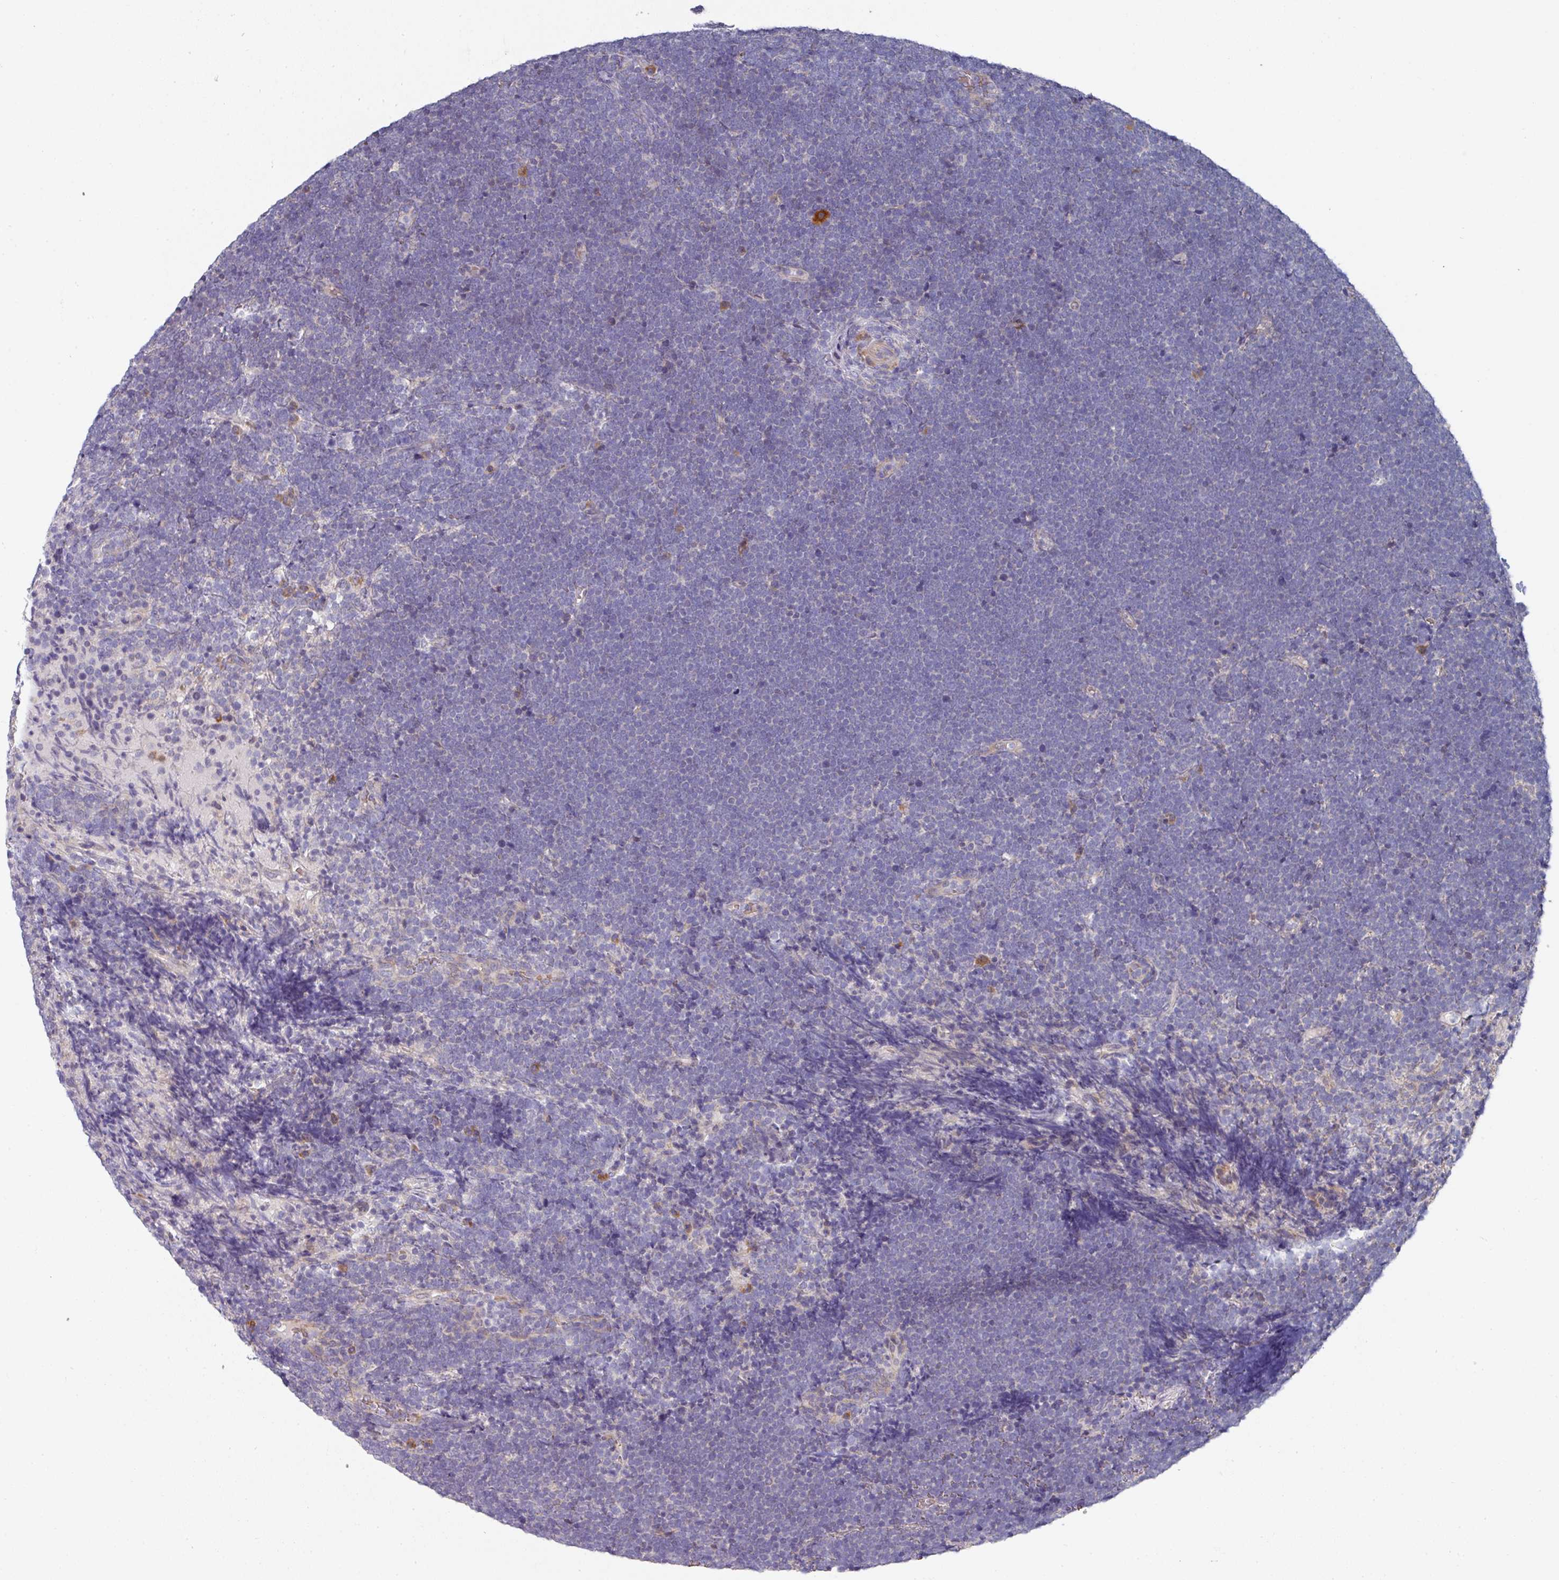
{"staining": {"intensity": "negative", "quantity": "none", "location": "none"}, "tissue": "lymphoma", "cell_type": "Tumor cells", "image_type": "cancer", "snomed": [{"axis": "morphology", "description": "Malignant lymphoma, non-Hodgkin's type, High grade"}, {"axis": "topography", "description": "Lymph node"}], "caption": "The histopathology image displays no significant positivity in tumor cells of lymphoma. (DAB IHC with hematoxylin counter stain).", "gene": "PYROXD2", "patient": {"sex": "male", "age": 13}}